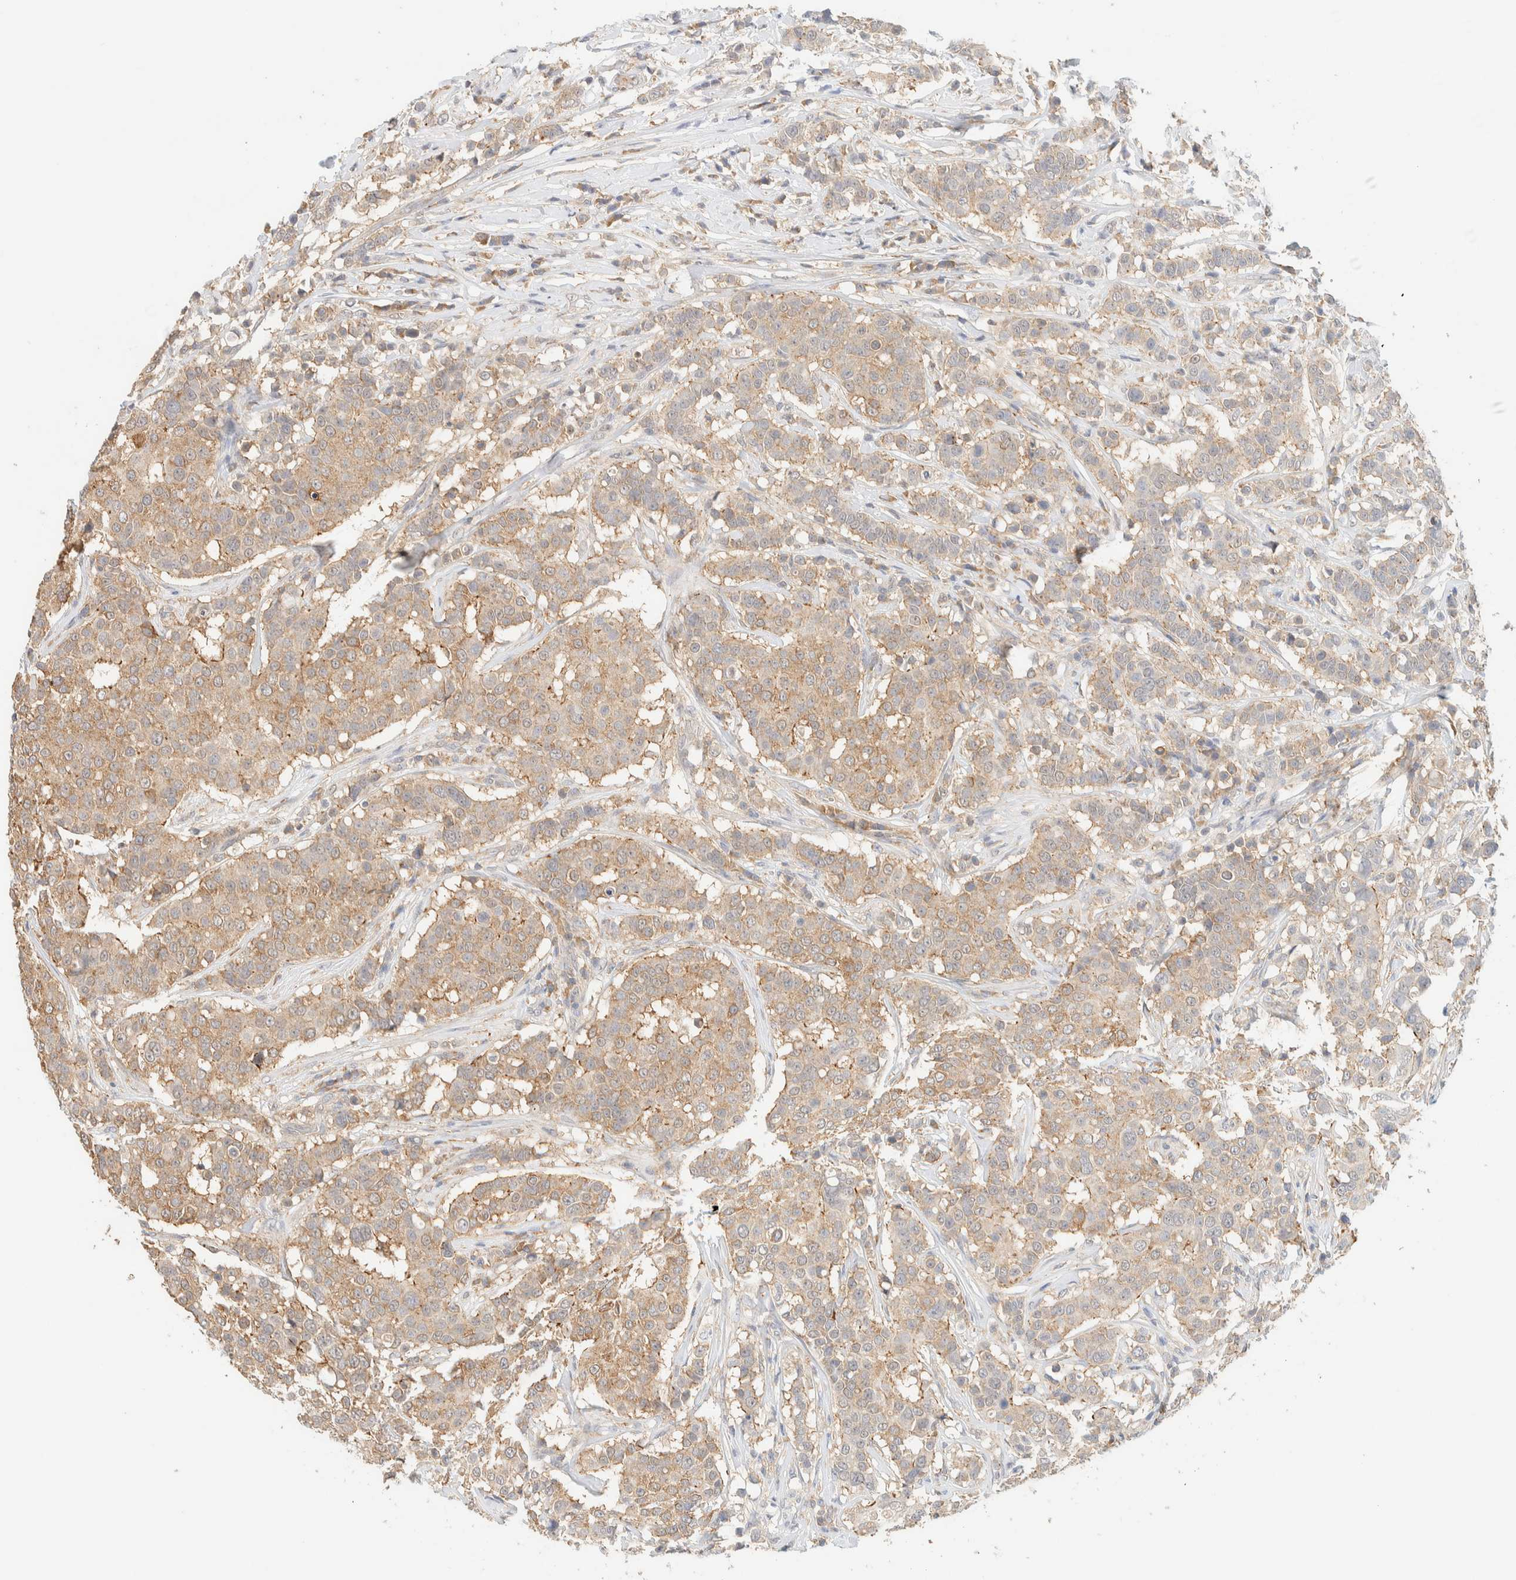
{"staining": {"intensity": "weak", "quantity": ">75%", "location": "cytoplasmic/membranous"}, "tissue": "breast cancer", "cell_type": "Tumor cells", "image_type": "cancer", "snomed": [{"axis": "morphology", "description": "Duct carcinoma"}, {"axis": "topography", "description": "Breast"}], "caption": "Immunohistochemistry of human invasive ductal carcinoma (breast) shows low levels of weak cytoplasmic/membranous staining in approximately >75% of tumor cells.", "gene": "TBC1D8B", "patient": {"sex": "female", "age": 27}}